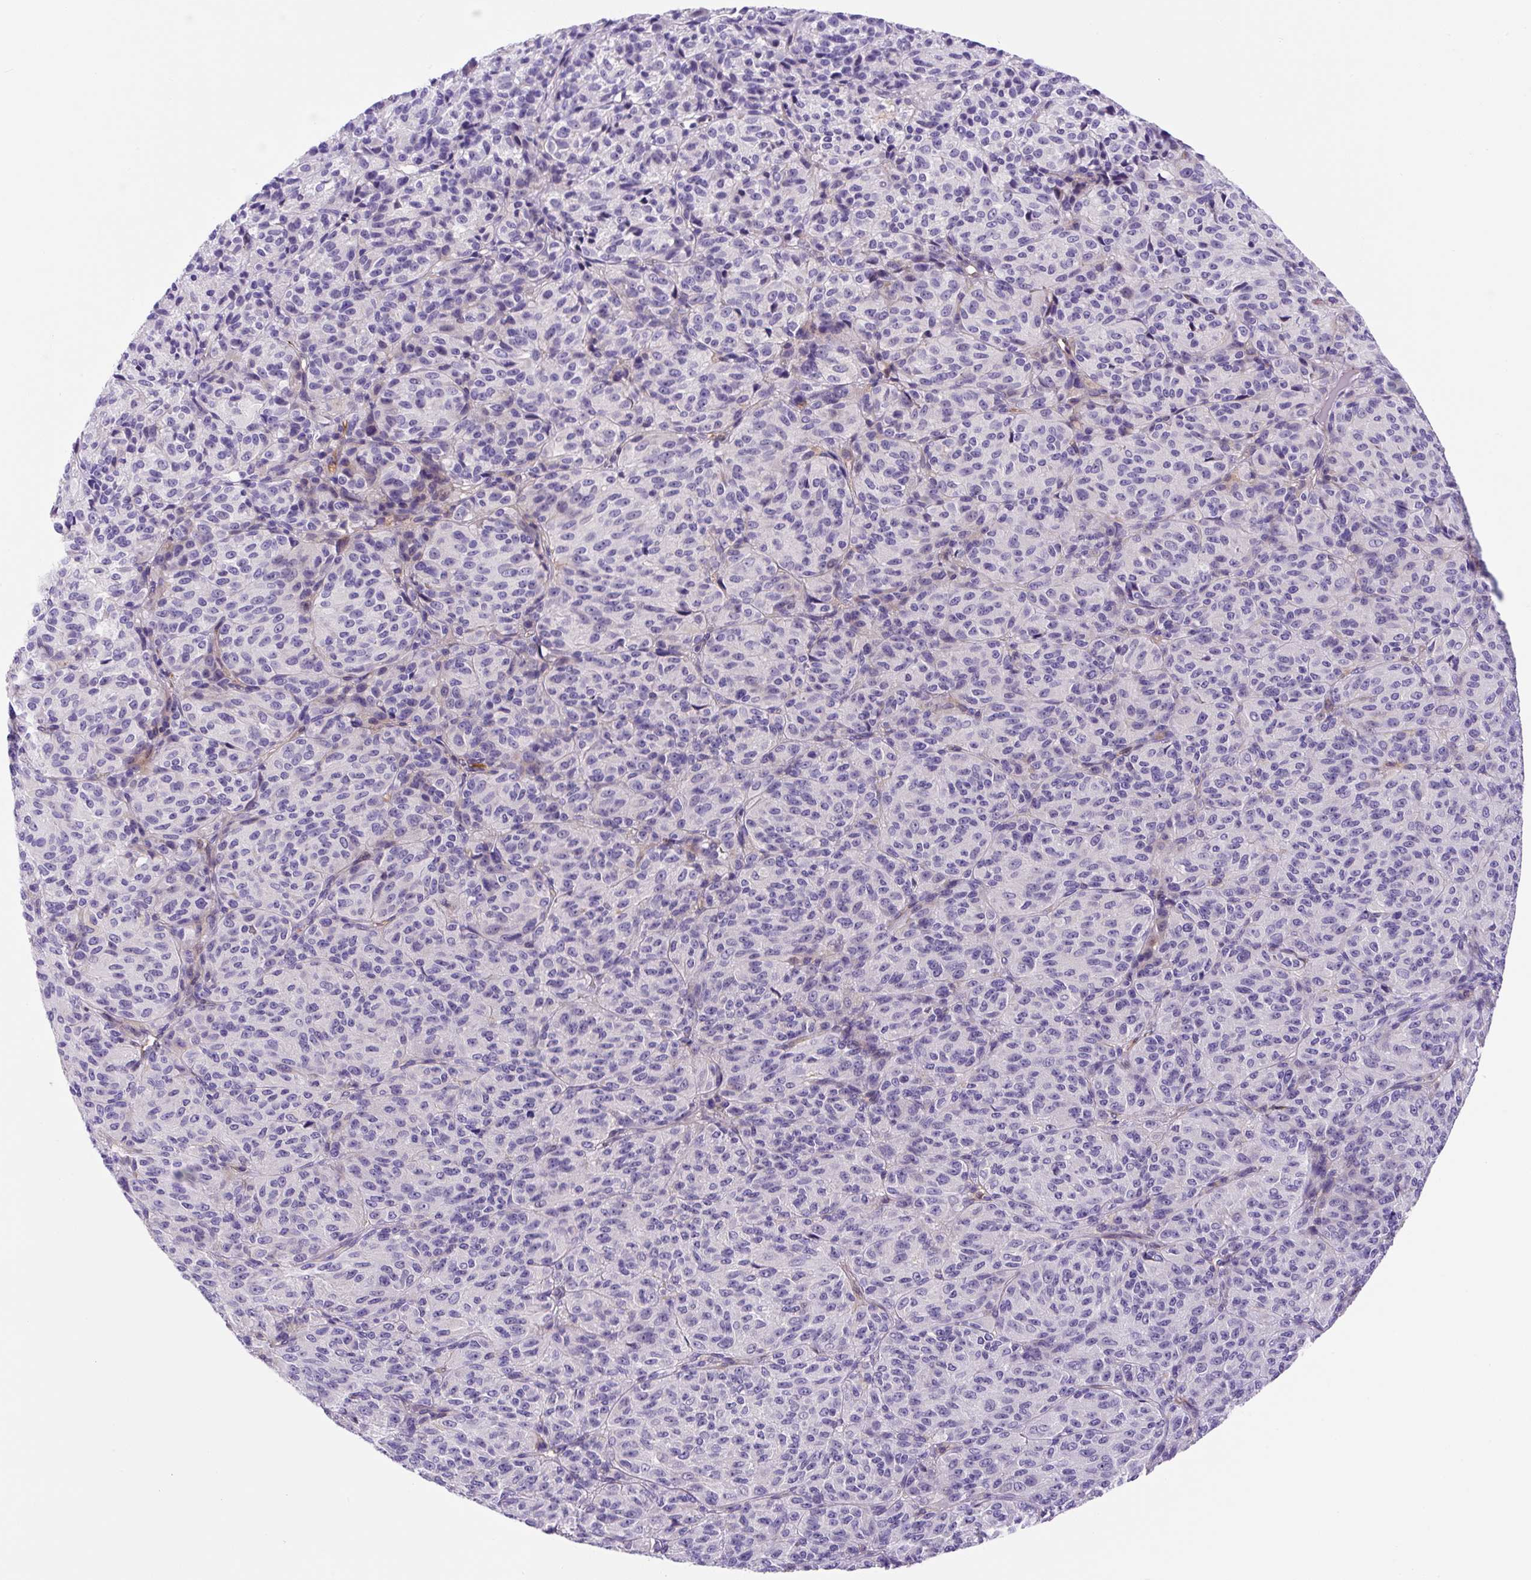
{"staining": {"intensity": "negative", "quantity": "none", "location": "none"}, "tissue": "melanoma", "cell_type": "Tumor cells", "image_type": "cancer", "snomed": [{"axis": "morphology", "description": "Malignant melanoma, Metastatic site"}, {"axis": "topography", "description": "Brain"}], "caption": "A photomicrograph of human malignant melanoma (metastatic site) is negative for staining in tumor cells.", "gene": "ASB4", "patient": {"sex": "female", "age": 56}}